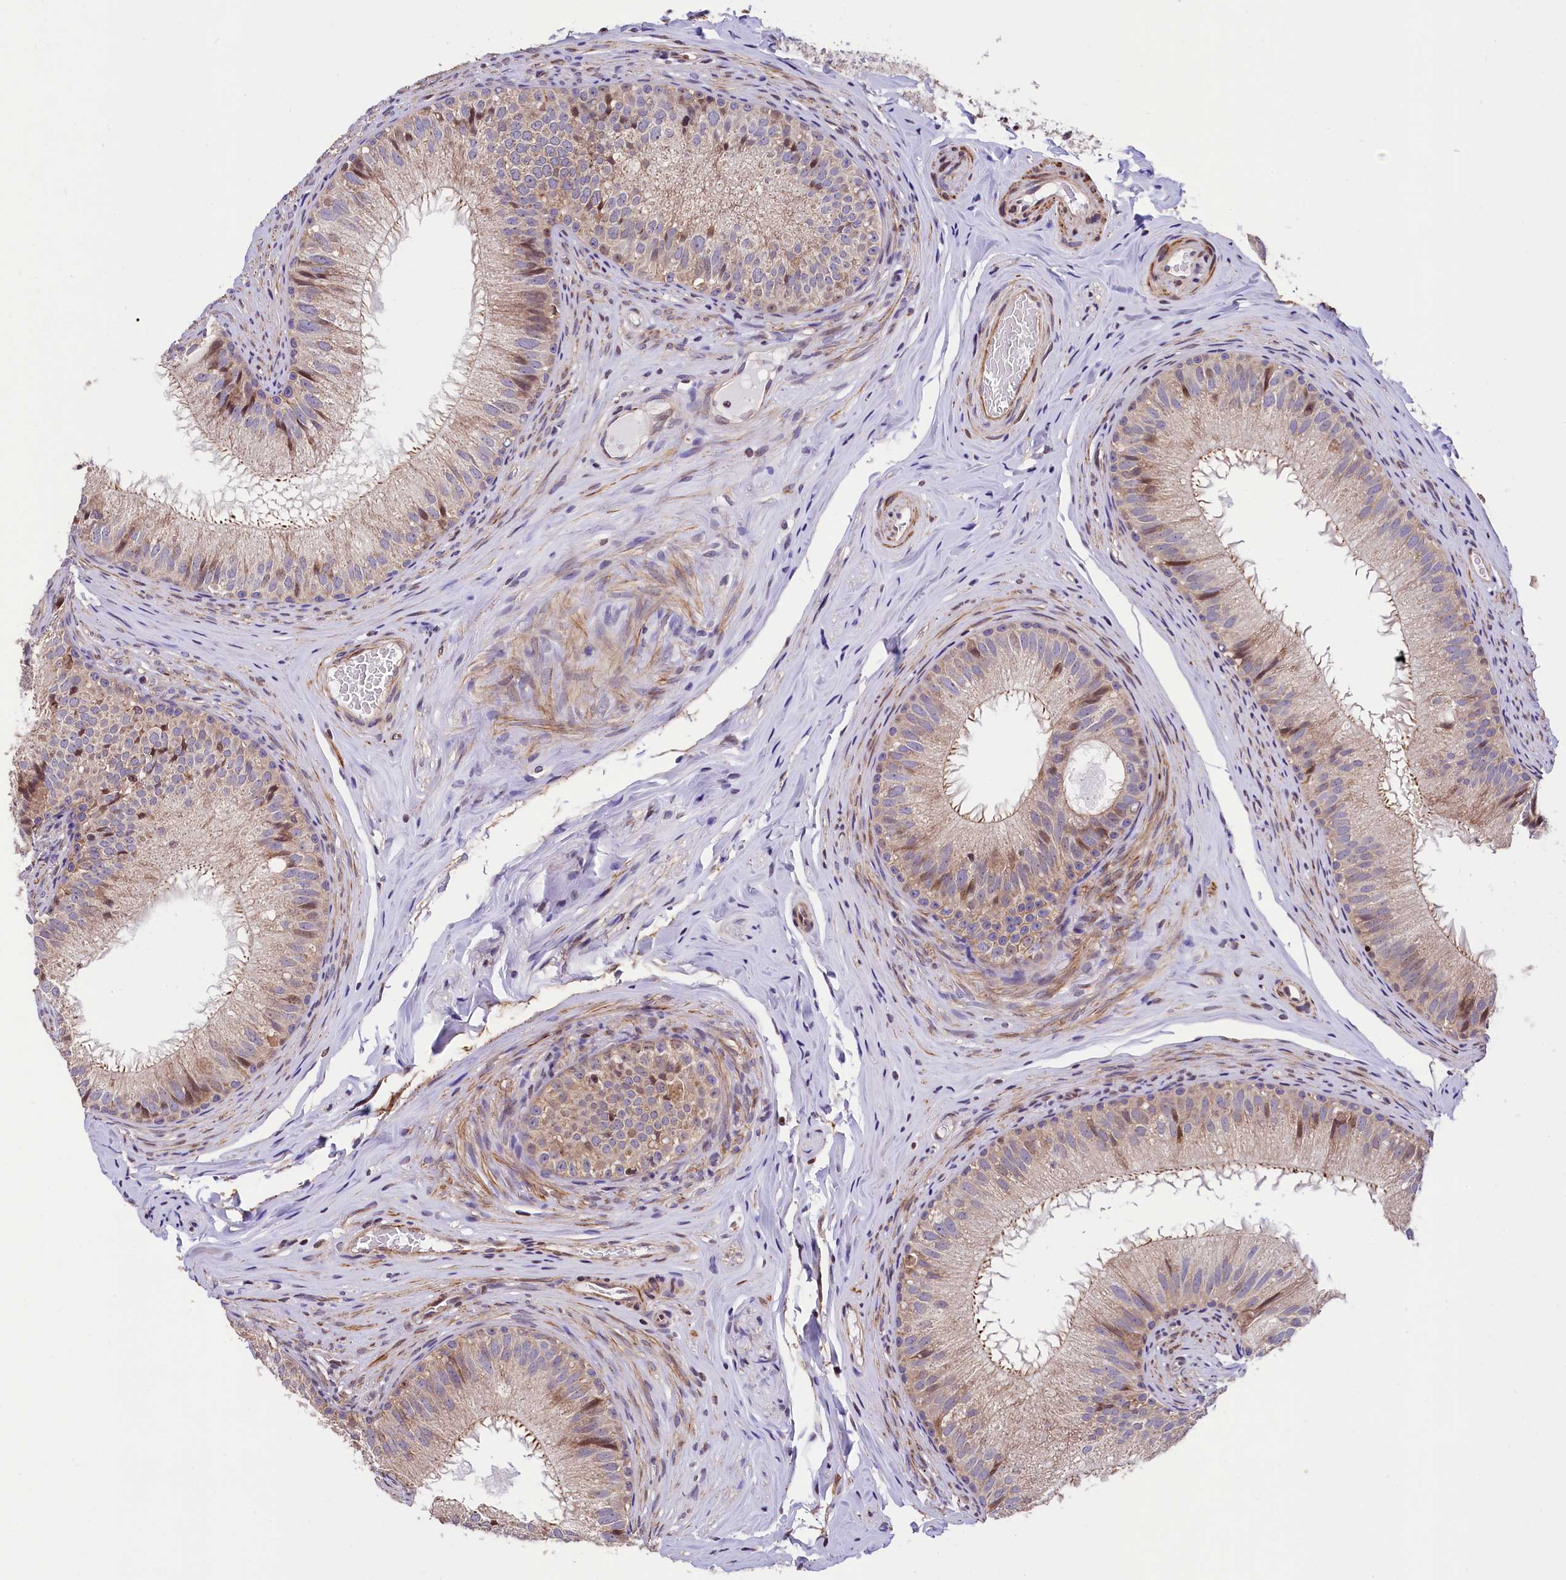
{"staining": {"intensity": "moderate", "quantity": "<25%", "location": "cytoplasmic/membranous,nuclear"}, "tissue": "epididymis", "cell_type": "Glandular cells", "image_type": "normal", "snomed": [{"axis": "morphology", "description": "Normal tissue, NOS"}, {"axis": "topography", "description": "Epididymis"}], "caption": "There is low levels of moderate cytoplasmic/membranous,nuclear positivity in glandular cells of normal epididymis, as demonstrated by immunohistochemical staining (brown color).", "gene": "ZNF2", "patient": {"sex": "male", "age": 34}}